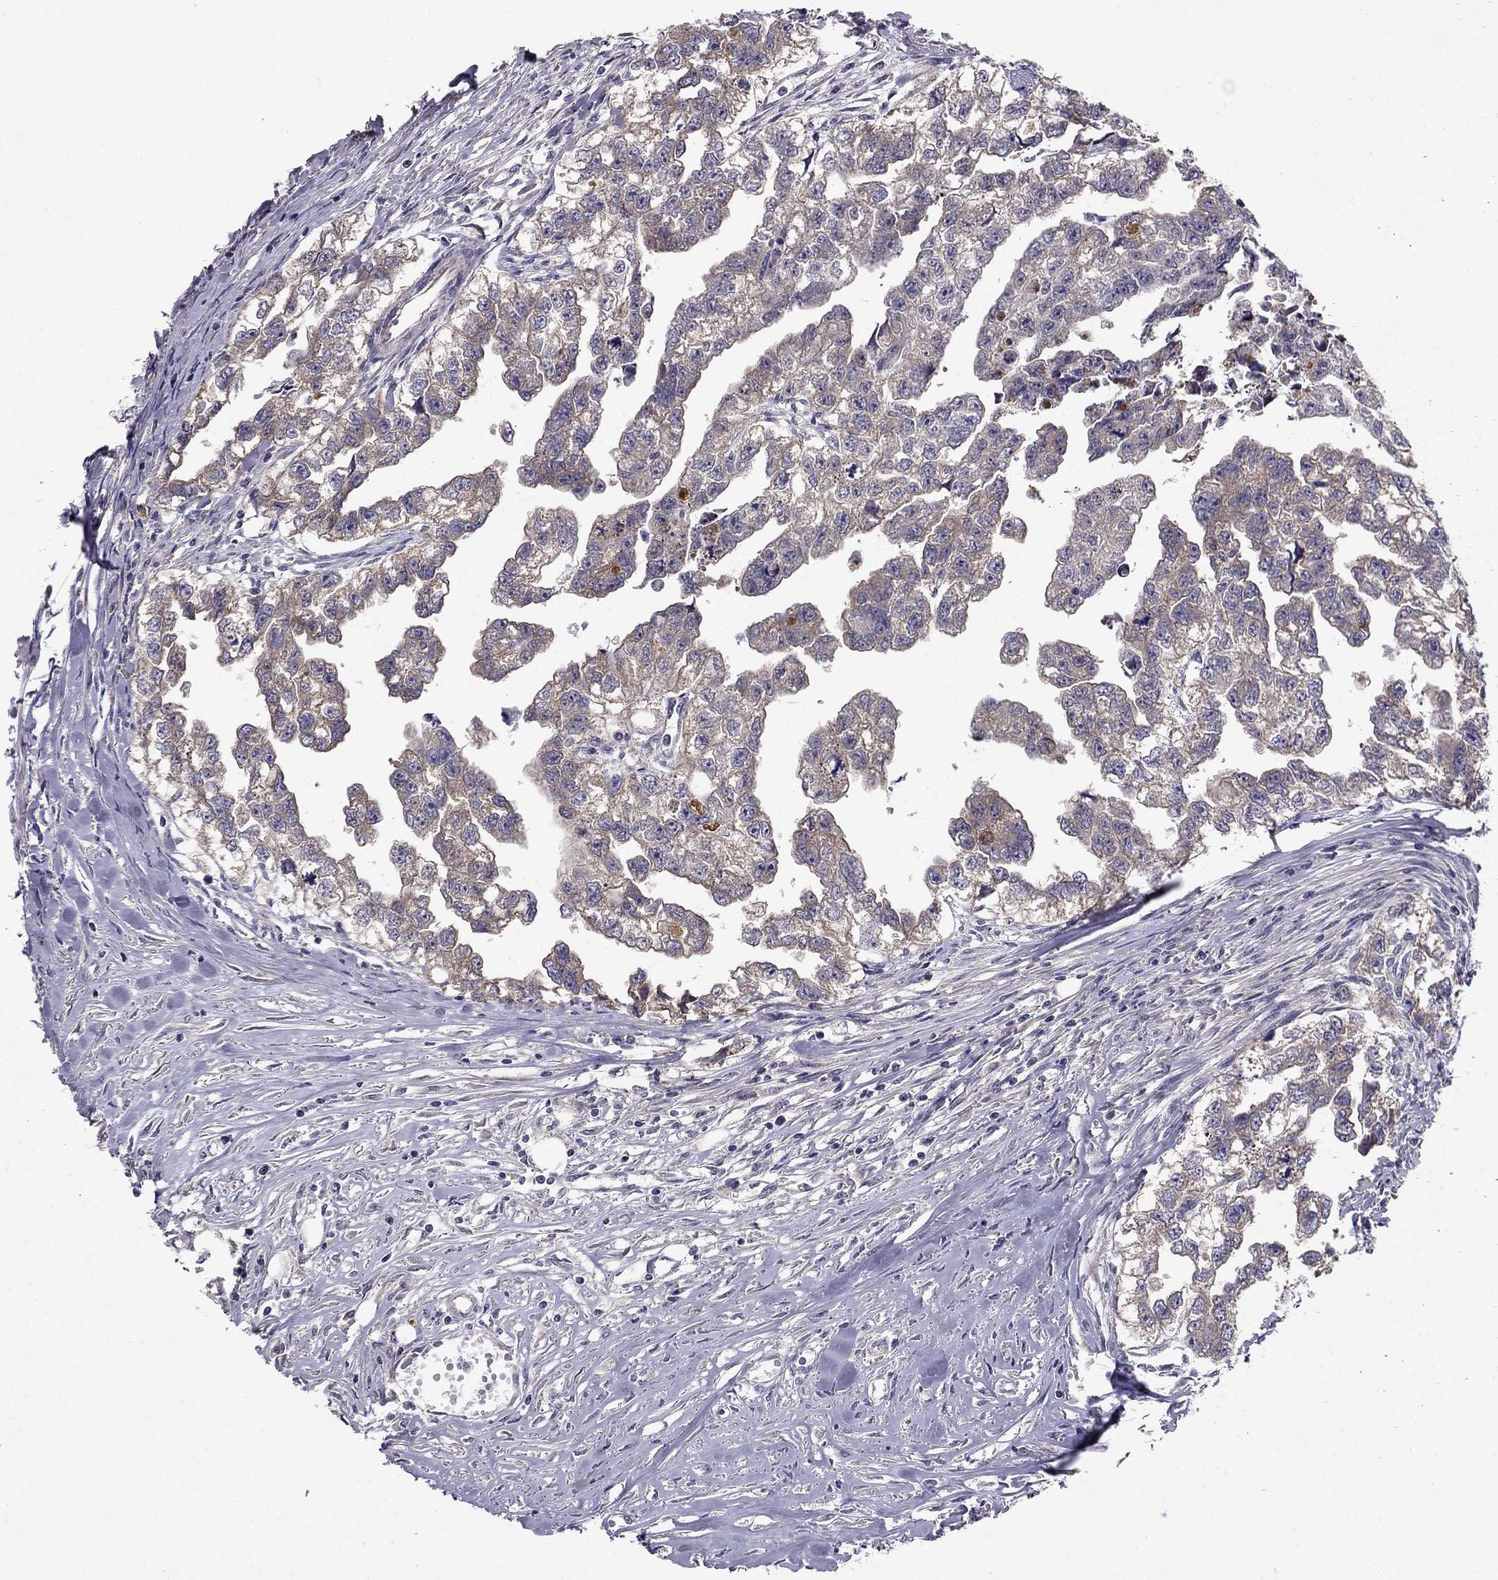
{"staining": {"intensity": "weak", "quantity": "<25%", "location": "cytoplasmic/membranous"}, "tissue": "testis cancer", "cell_type": "Tumor cells", "image_type": "cancer", "snomed": [{"axis": "morphology", "description": "Carcinoma, Embryonal, NOS"}, {"axis": "morphology", "description": "Teratoma, malignant, NOS"}, {"axis": "topography", "description": "Testis"}], "caption": "Testis cancer (embryonal carcinoma) stained for a protein using IHC demonstrates no expression tumor cells.", "gene": "STXBP5", "patient": {"sex": "male", "age": 44}}